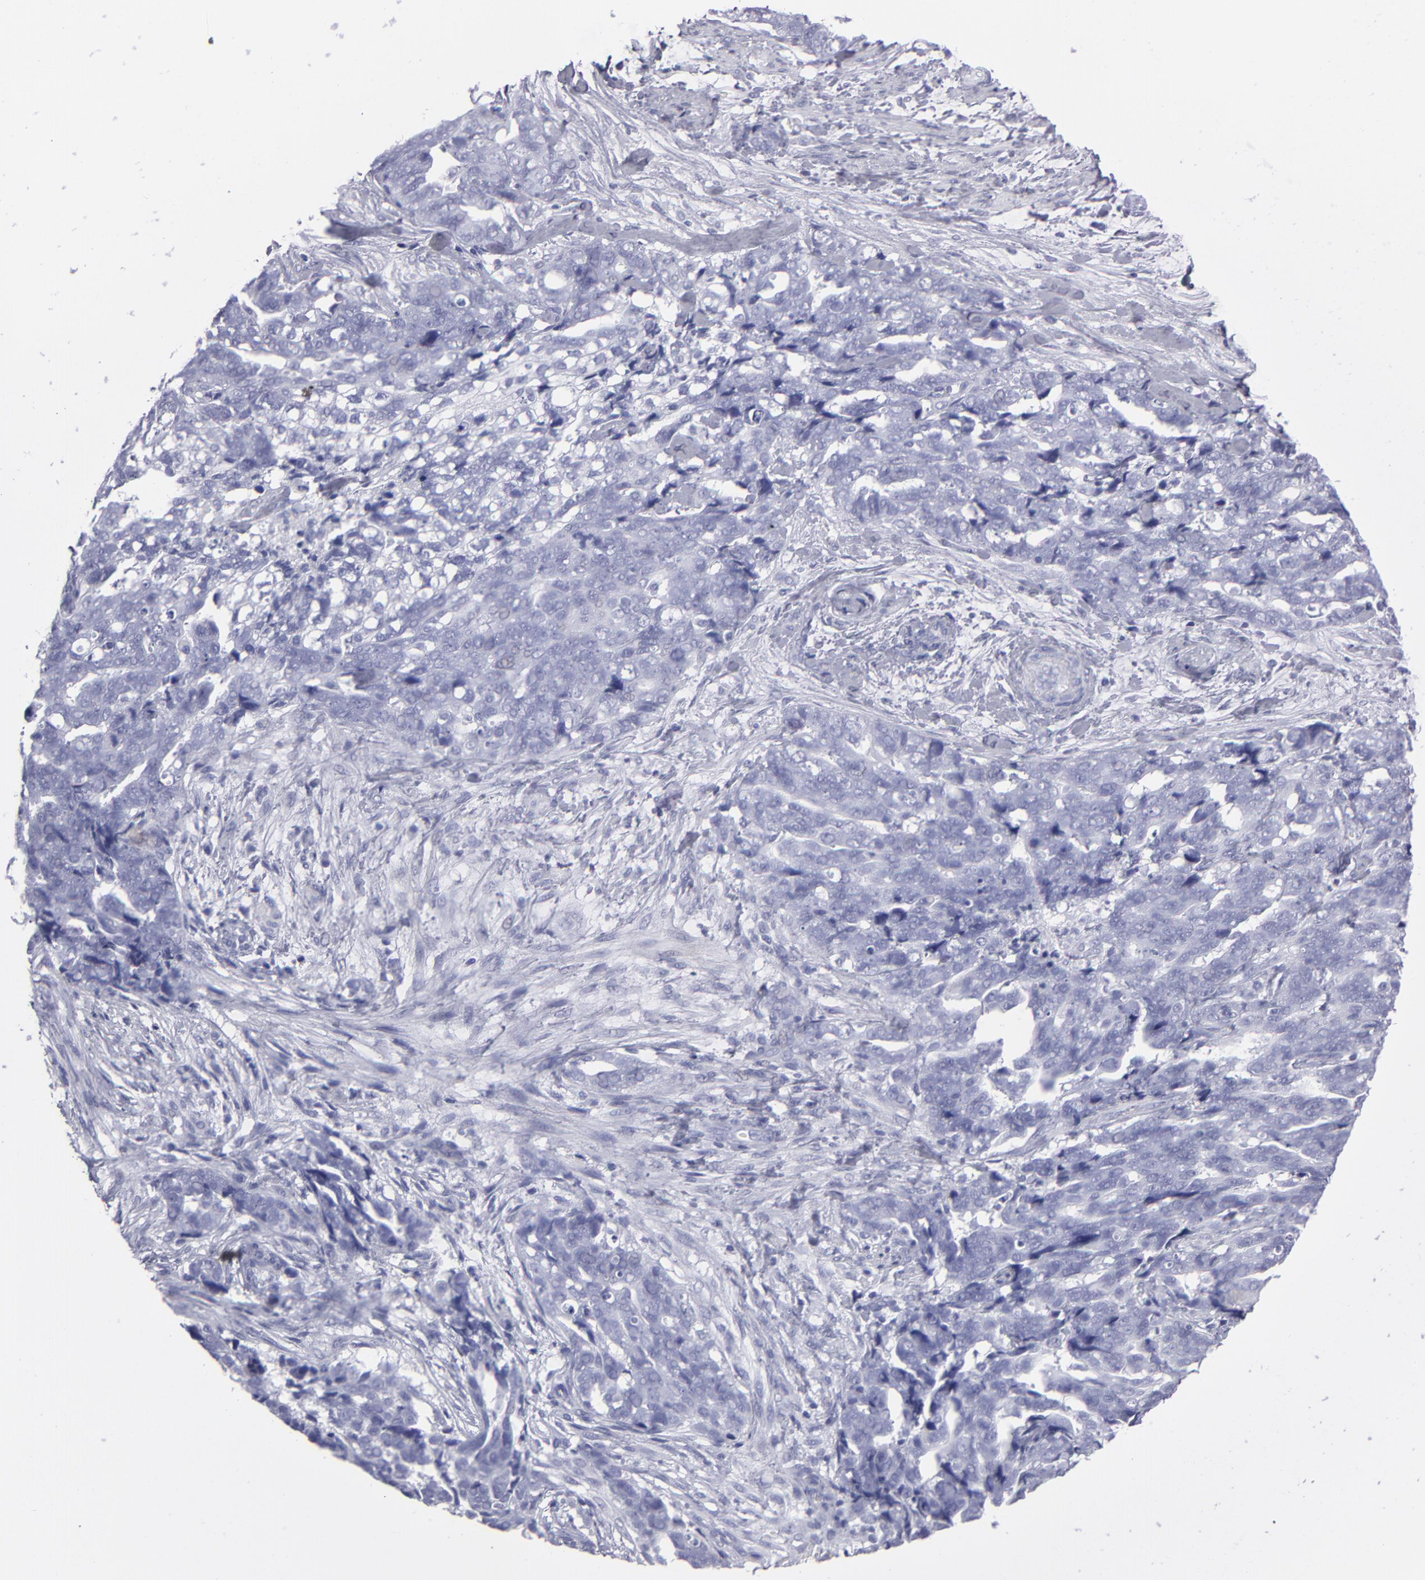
{"staining": {"intensity": "negative", "quantity": "none", "location": "none"}, "tissue": "ovarian cancer", "cell_type": "Tumor cells", "image_type": "cancer", "snomed": [{"axis": "morphology", "description": "Normal tissue, NOS"}, {"axis": "morphology", "description": "Cystadenocarcinoma, serous, NOS"}, {"axis": "topography", "description": "Fallopian tube"}, {"axis": "topography", "description": "Ovary"}], "caption": "A photomicrograph of ovarian serous cystadenocarcinoma stained for a protein displays no brown staining in tumor cells.", "gene": "ALDOB", "patient": {"sex": "female", "age": 56}}